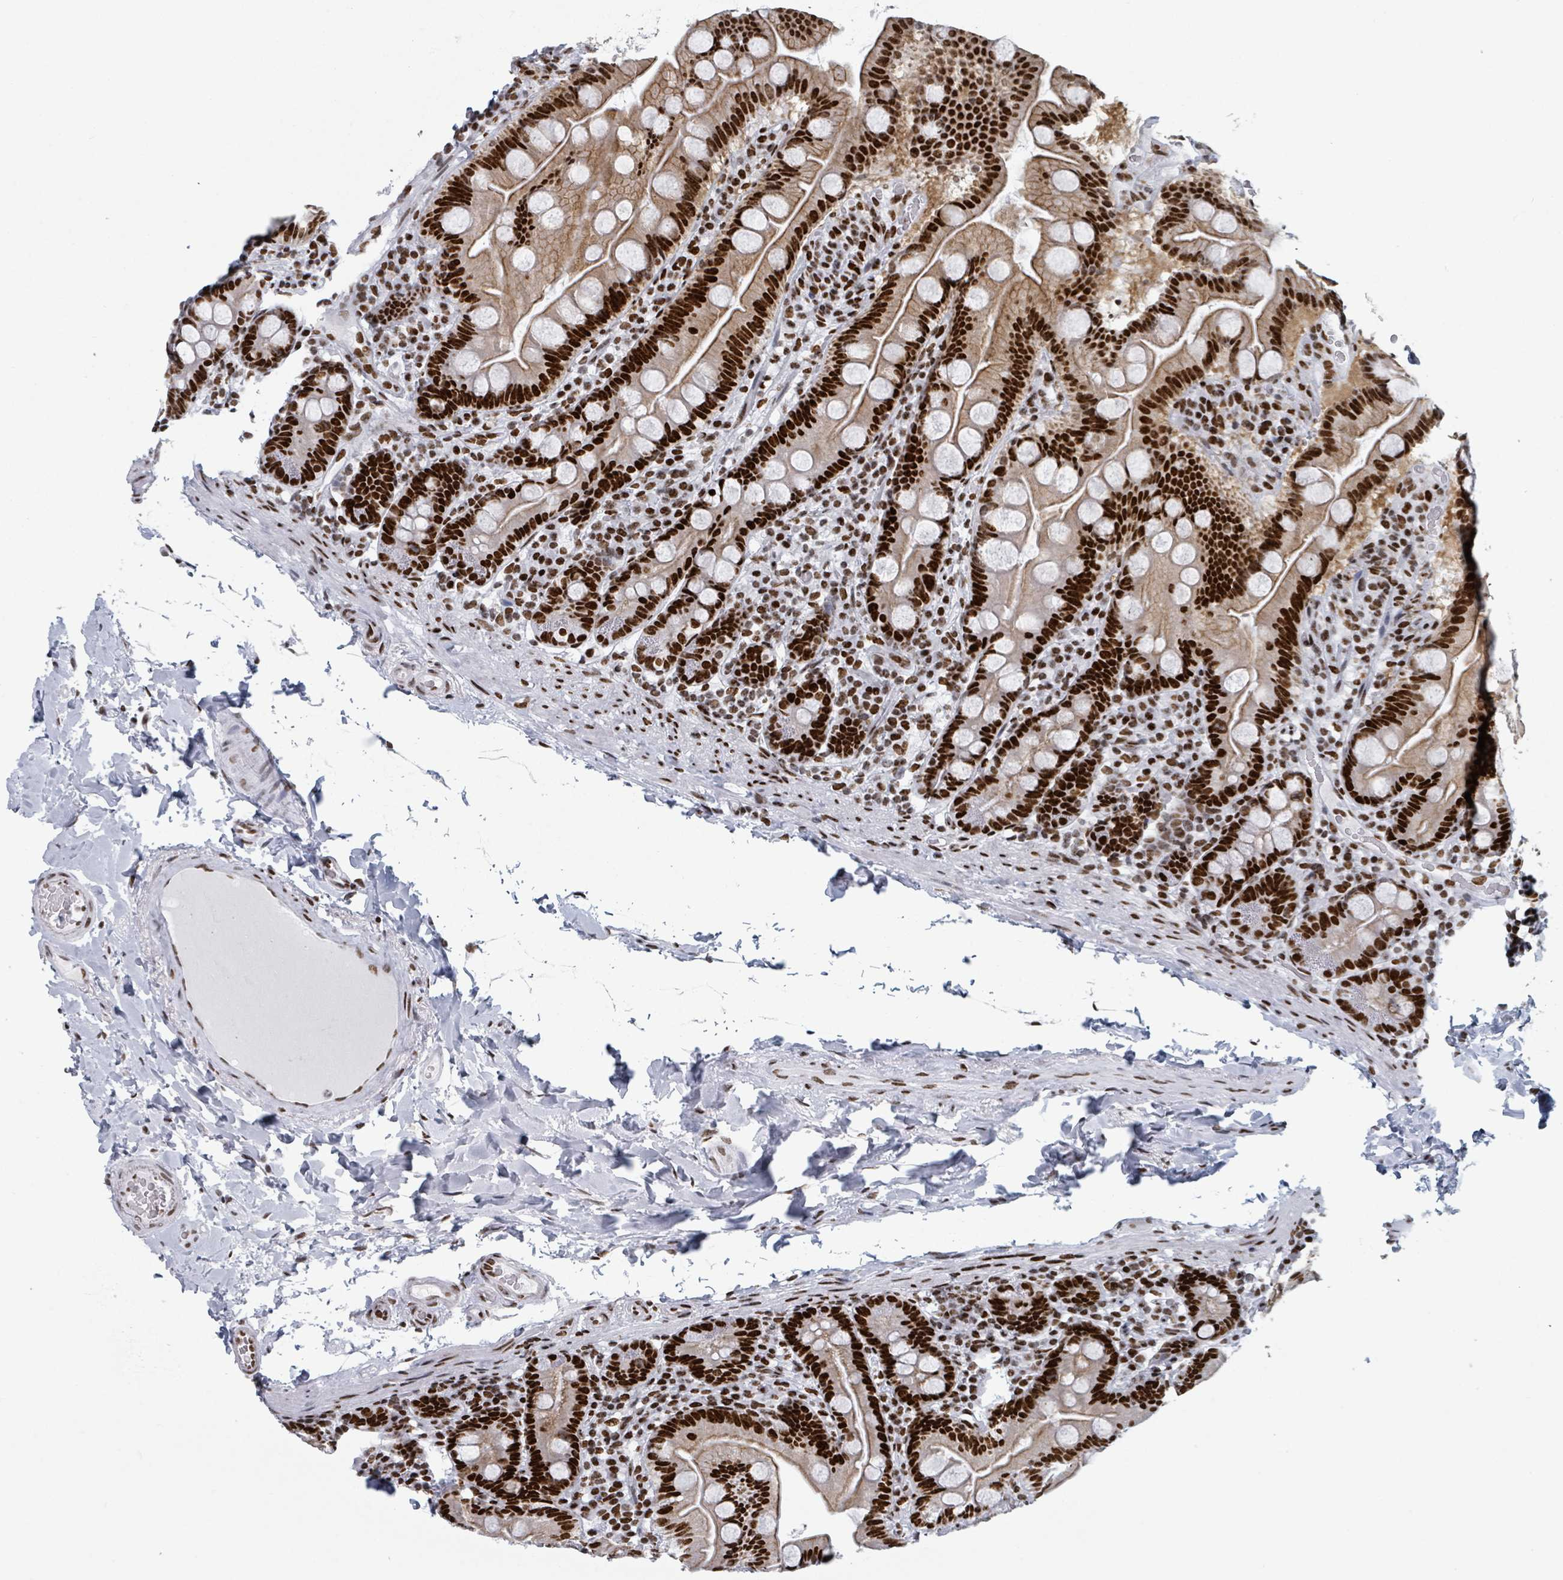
{"staining": {"intensity": "strong", "quantity": ">75%", "location": "nuclear"}, "tissue": "small intestine", "cell_type": "Glandular cells", "image_type": "normal", "snomed": [{"axis": "morphology", "description": "Normal tissue, NOS"}, {"axis": "topography", "description": "Small intestine"}], "caption": "DAB (3,3'-diaminobenzidine) immunohistochemical staining of normal human small intestine demonstrates strong nuclear protein expression in about >75% of glandular cells.", "gene": "DHX16", "patient": {"sex": "female", "age": 68}}